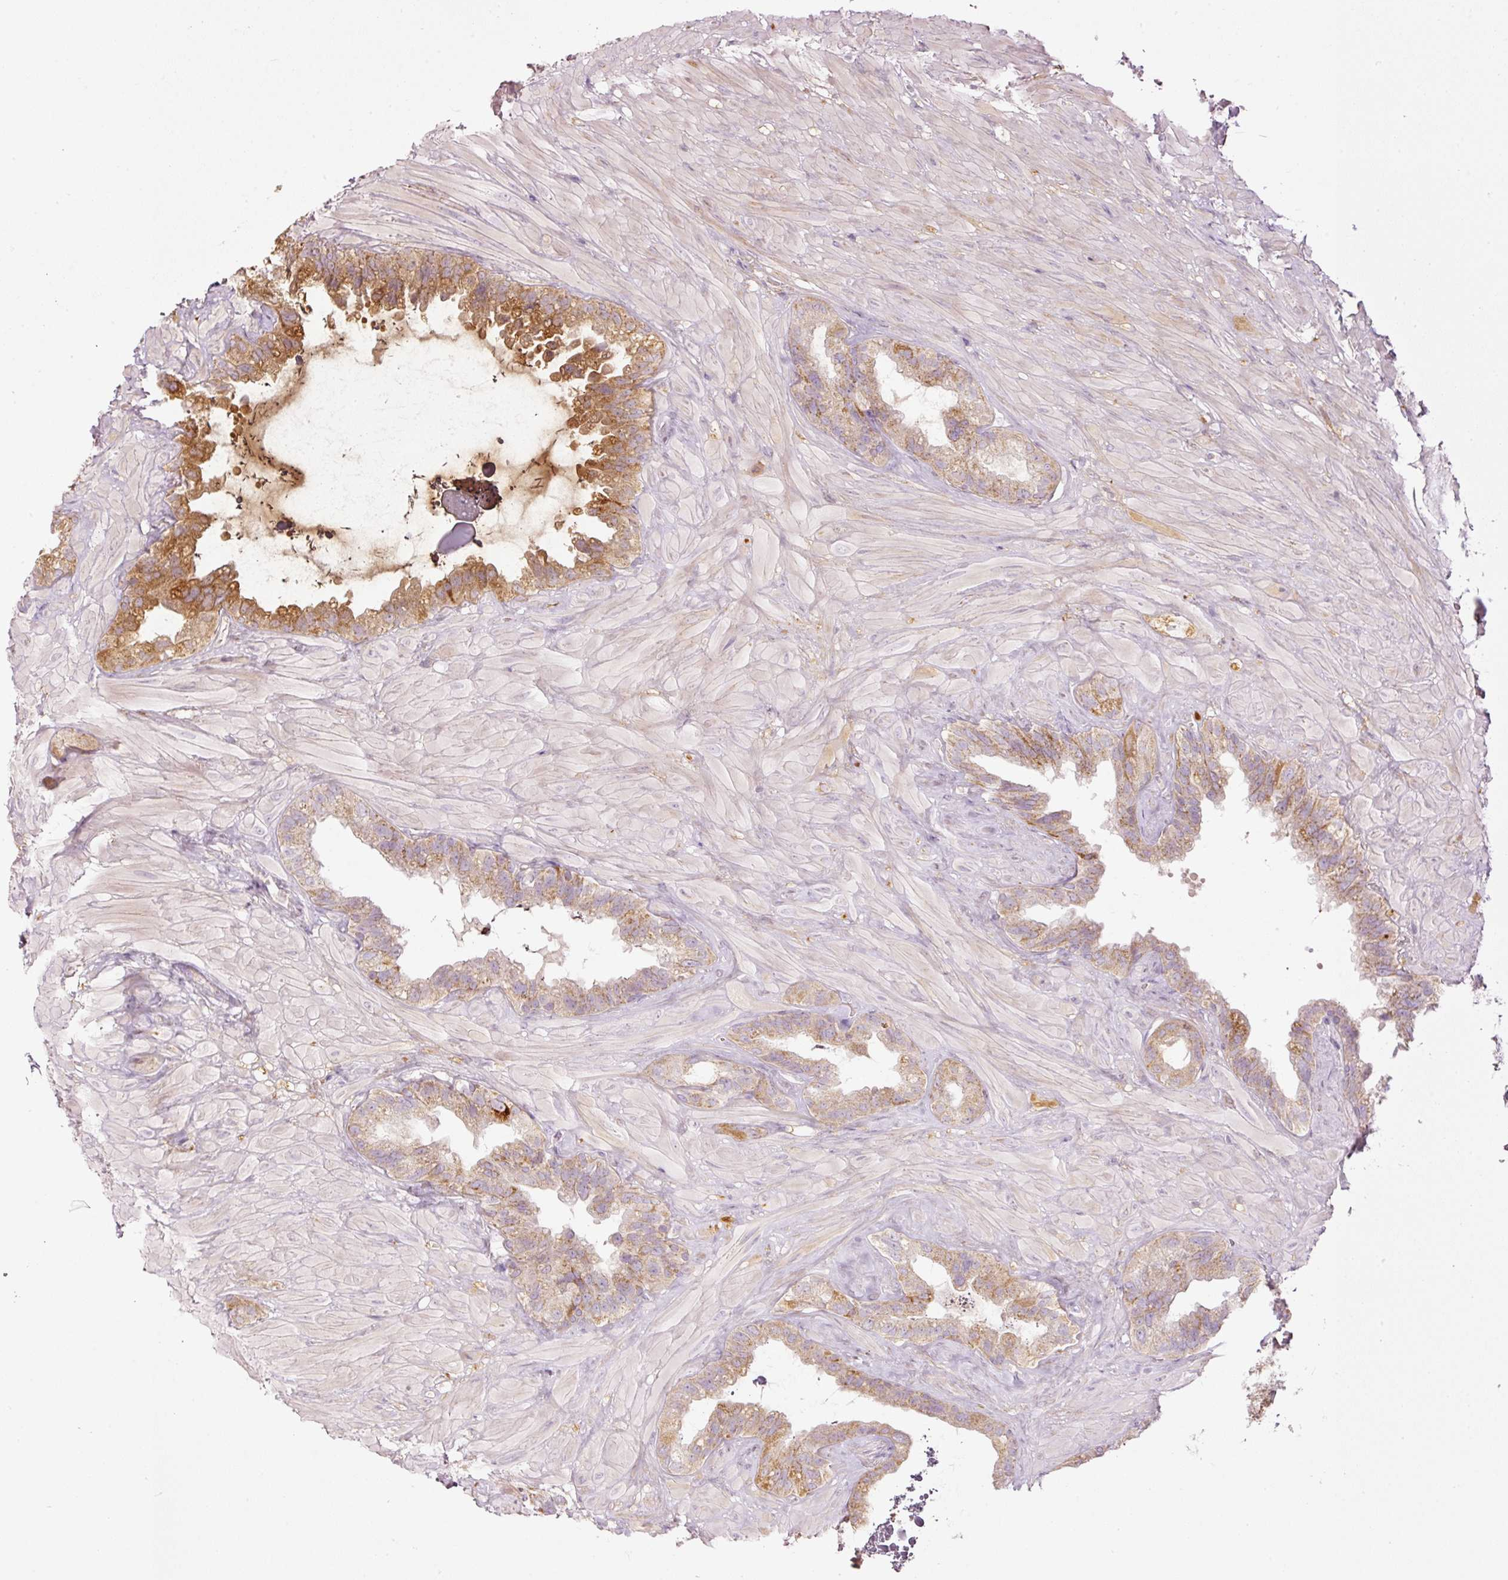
{"staining": {"intensity": "moderate", "quantity": "25%-75%", "location": "cytoplasmic/membranous"}, "tissue": "seminal vesicle", "cell_type": "Glandular cells", "image_type": "normal", "snomed": [{"axis": "morphology", "description": "Normal tissue, NOS"}, {"axis": "topography", "description": "Seminal veicle"}, {"axis": "topography", "description": "Peripheral nerve tissue"}], "caption": "The photomicrograph shows a brown stain indicating the presence of a protein in the cytoplasmic/membranous of glandular cells in seminal vesicle. (Stains: DAB (3,3'-diaminobenzidine) in brown, nuclei in blue, Microscopy: brightfield microscopy at high magnification).", "gene": "SERPING1", "patient": {"sex": "male", "age": 76}}